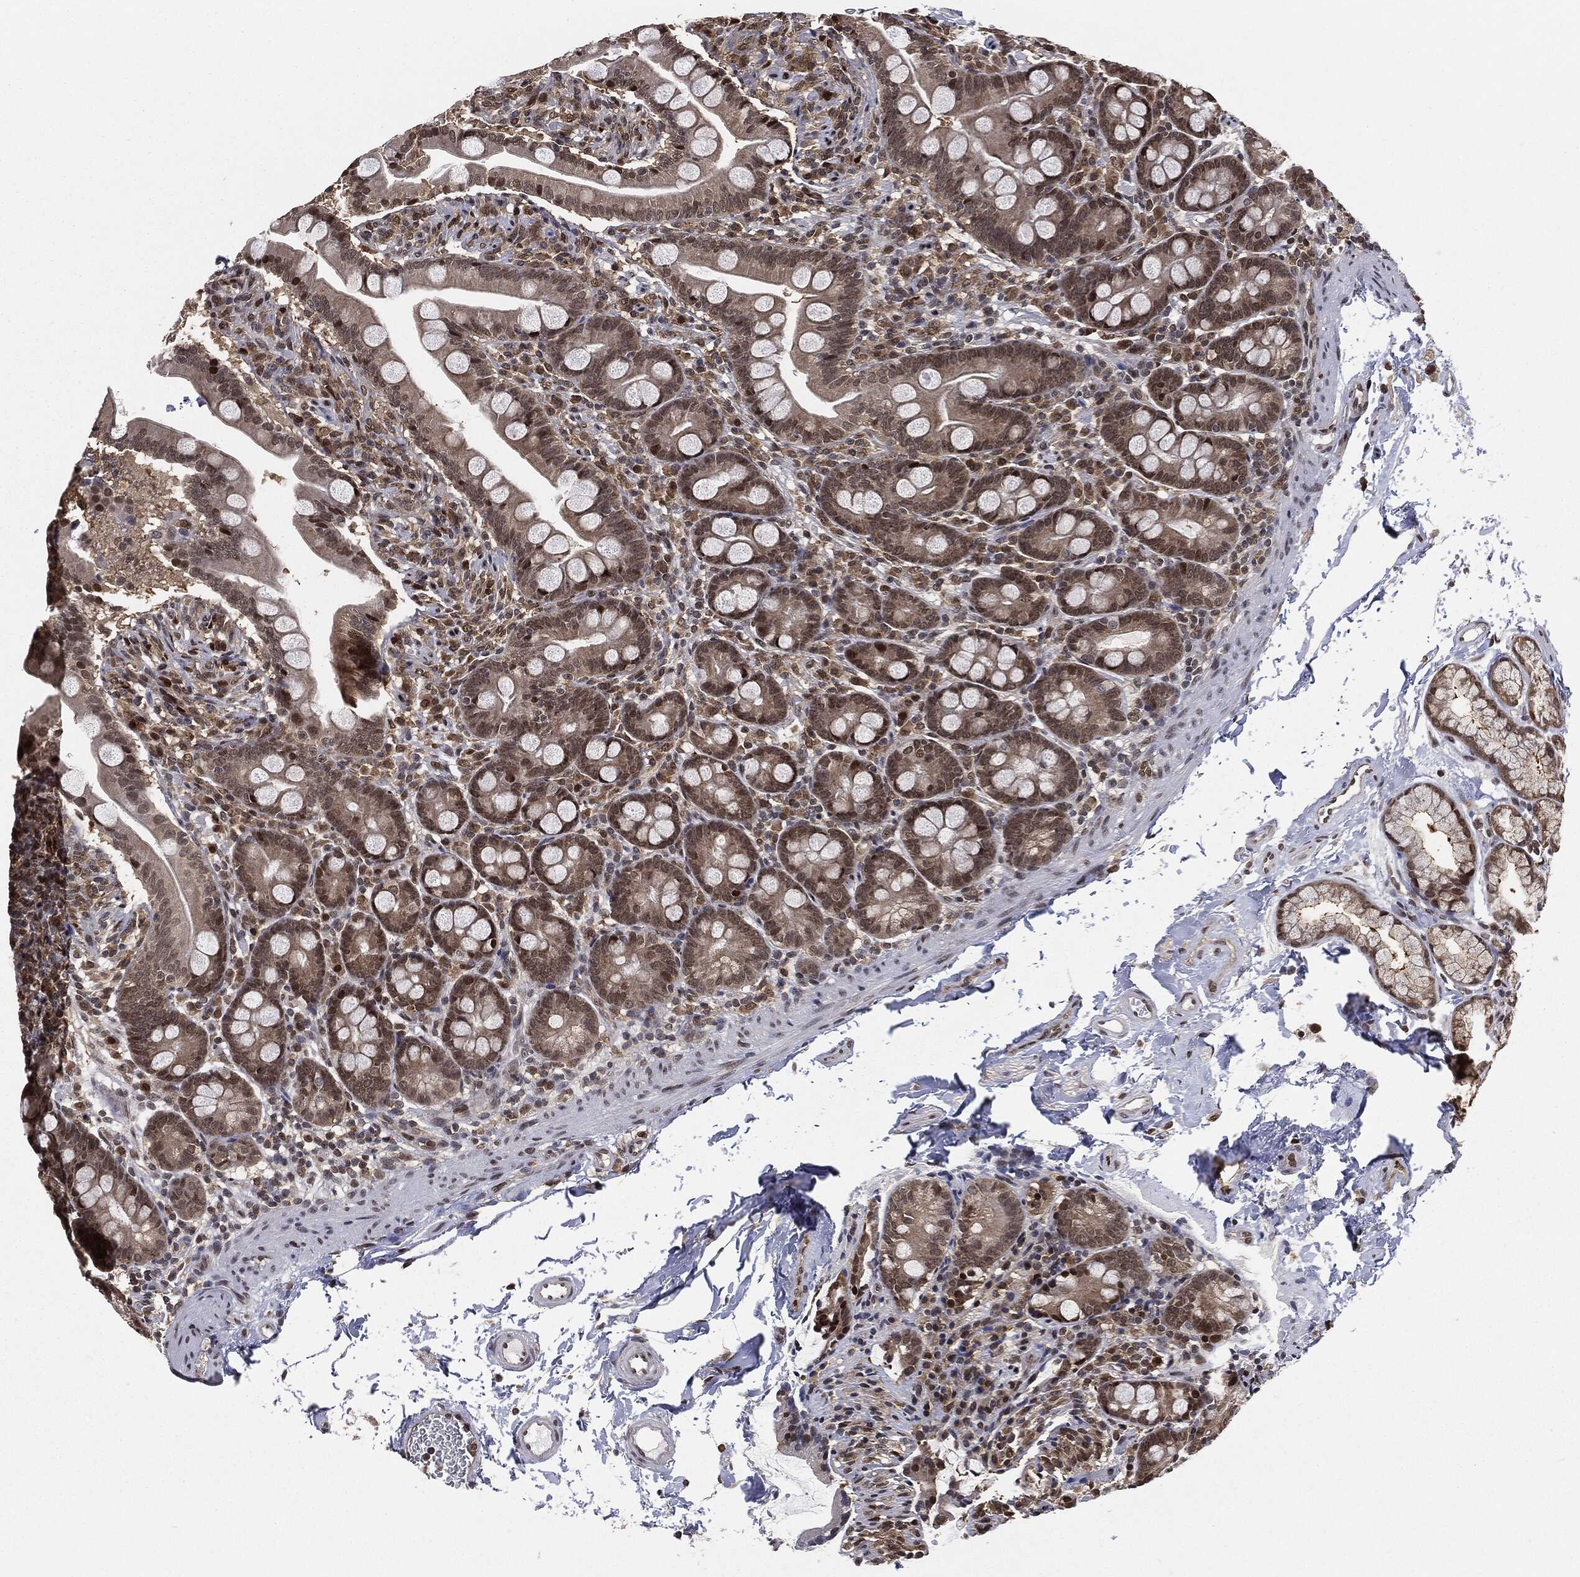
{"staining": {"intensity": "moderate", "quantity": "25%-75%", "location": "cytoplasmic/membranous,nuclear"}, "tissue": "small intestine", "cell_type": "Glandular cells", "image_type": "normal", "snomed": [{"axis": "morphology", "description": "Normal tissue, NOS"}, {"axis": "topography", "description": "Small intestine"}], "caption": "Immunohistochemical staining of benign human small intestine displays medium levels of moderate cytoplasmic/membranous,nuclear expression in about 25%-75% of glandular cells. (DAB IHC, brown staining for protein, blue staining for nuclei).", "gene": "TBC1D22A", "patient": {"sex": "female", "age": 44}}